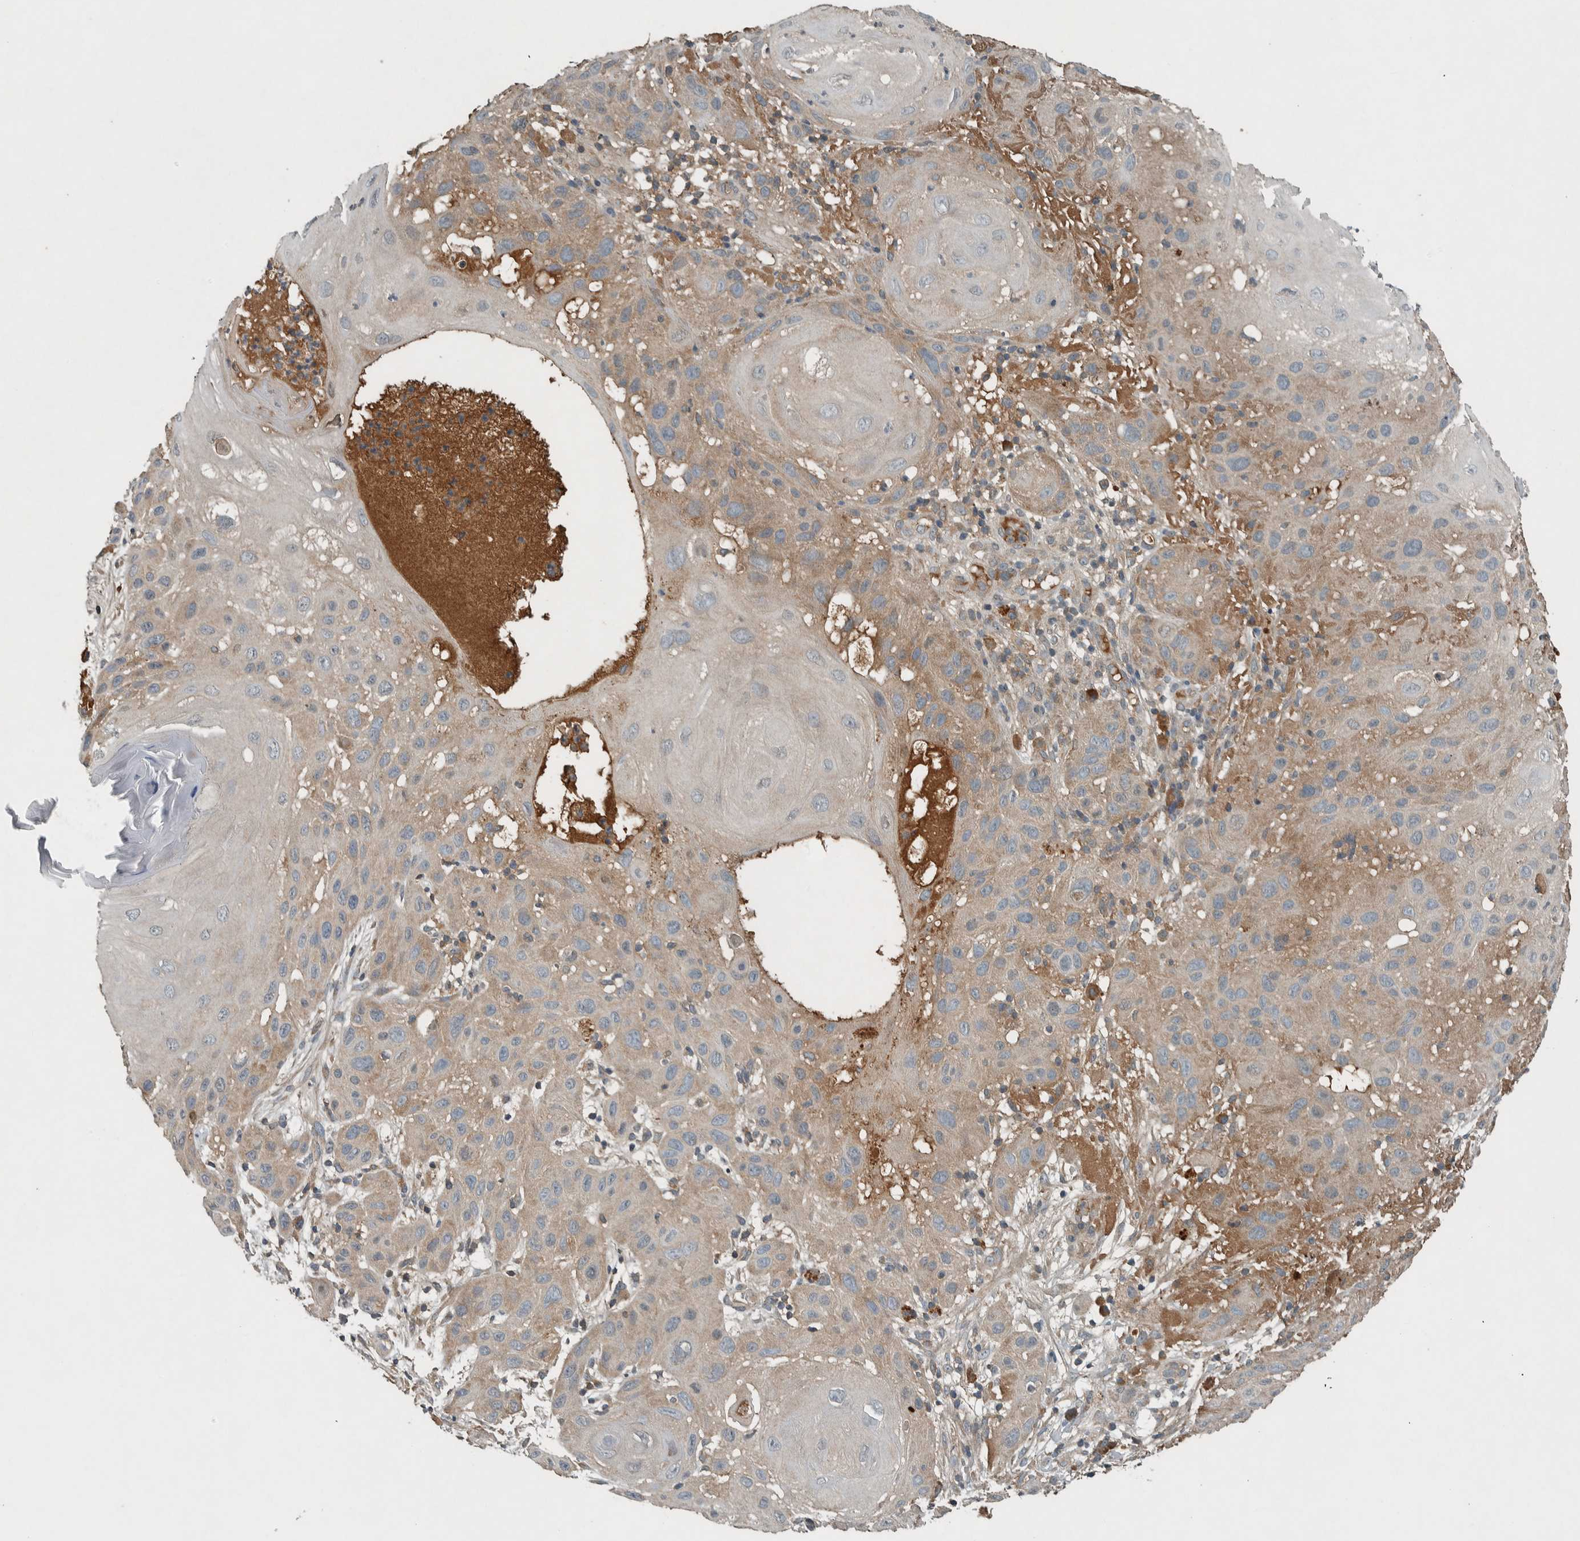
{"staining": {"intensity": "moderate", "quantity": "25%-75%", "location": "cytoplasmic/membranous"}, "tissue": "skin cancer", "cell_type": "Tumor cells", "image_type": "cancer", "snomed": [{"axis": "morphology", "description": "Squamous cell carcinoma, NOS"}, {"axis": "topography", "description": "Skin"}], "caption": "An image of human skin squamous cell carcinoma stained for a protein reveals moderate cytoplasmic/membranous brown staining in tumor cells.", "gene": "CLCN2", "patient": {"sex": "female", "age": 96}}